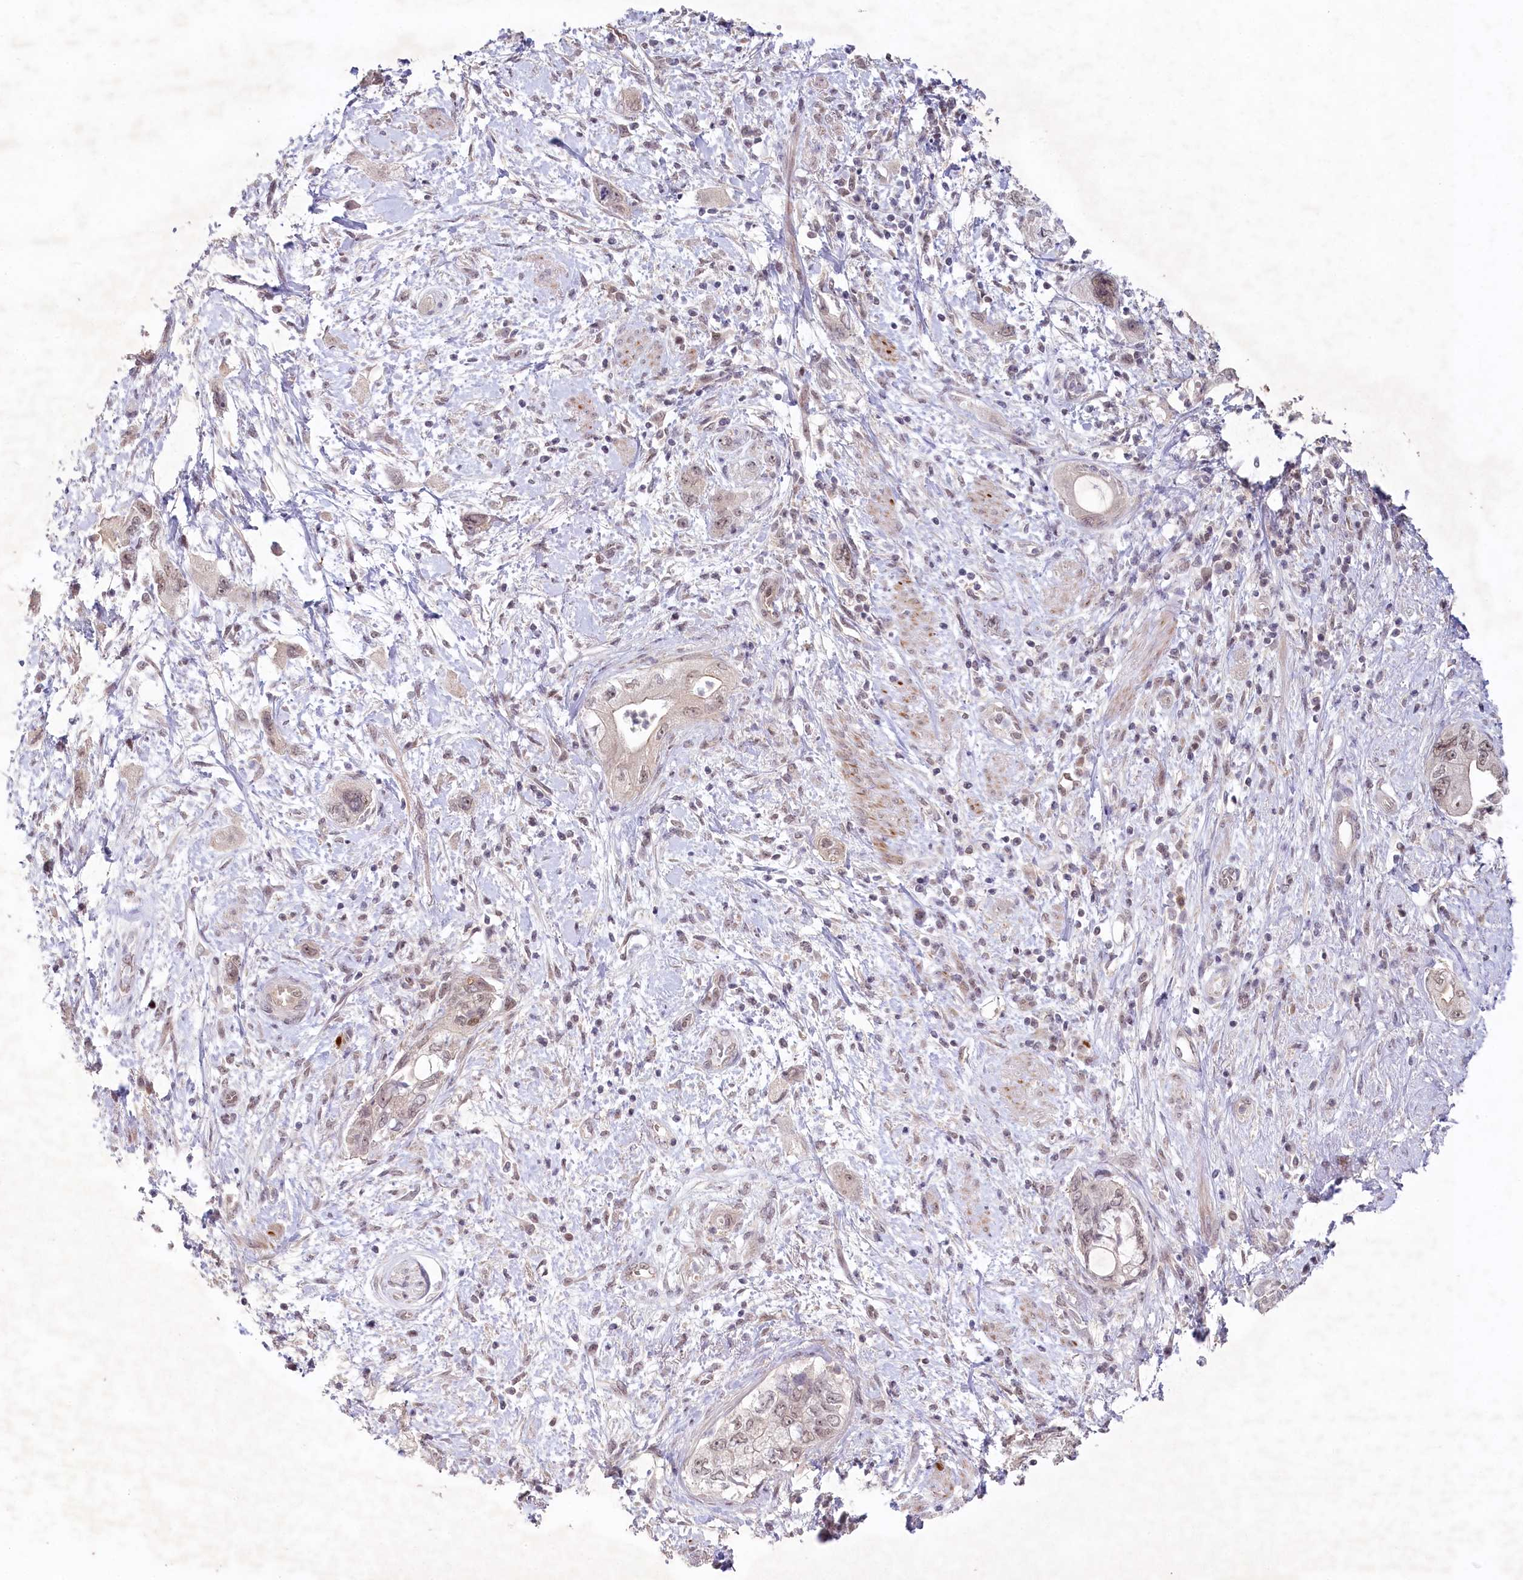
{"staining": {"intensity": "weak", "quantity": "25%-75%", "location": "nuclear"}, "tissue": "pancreatic cancer", "cell_type": "Tumor cells", "image_type": "cancer", "snomed": [{"axis": "morphology", "description": "Adenocarcinoma, NOS"}, {"axis": "topography", "description": "Pancreas"}], "caption": "Pancreatic adenocarcinoma was stained to show a protein in brown. There is low levels of weak nuclear expression in approximately 25%-75% of tumor cells.", "gene": "AMTN", "patient": {"sex": "female", "age": 73}}